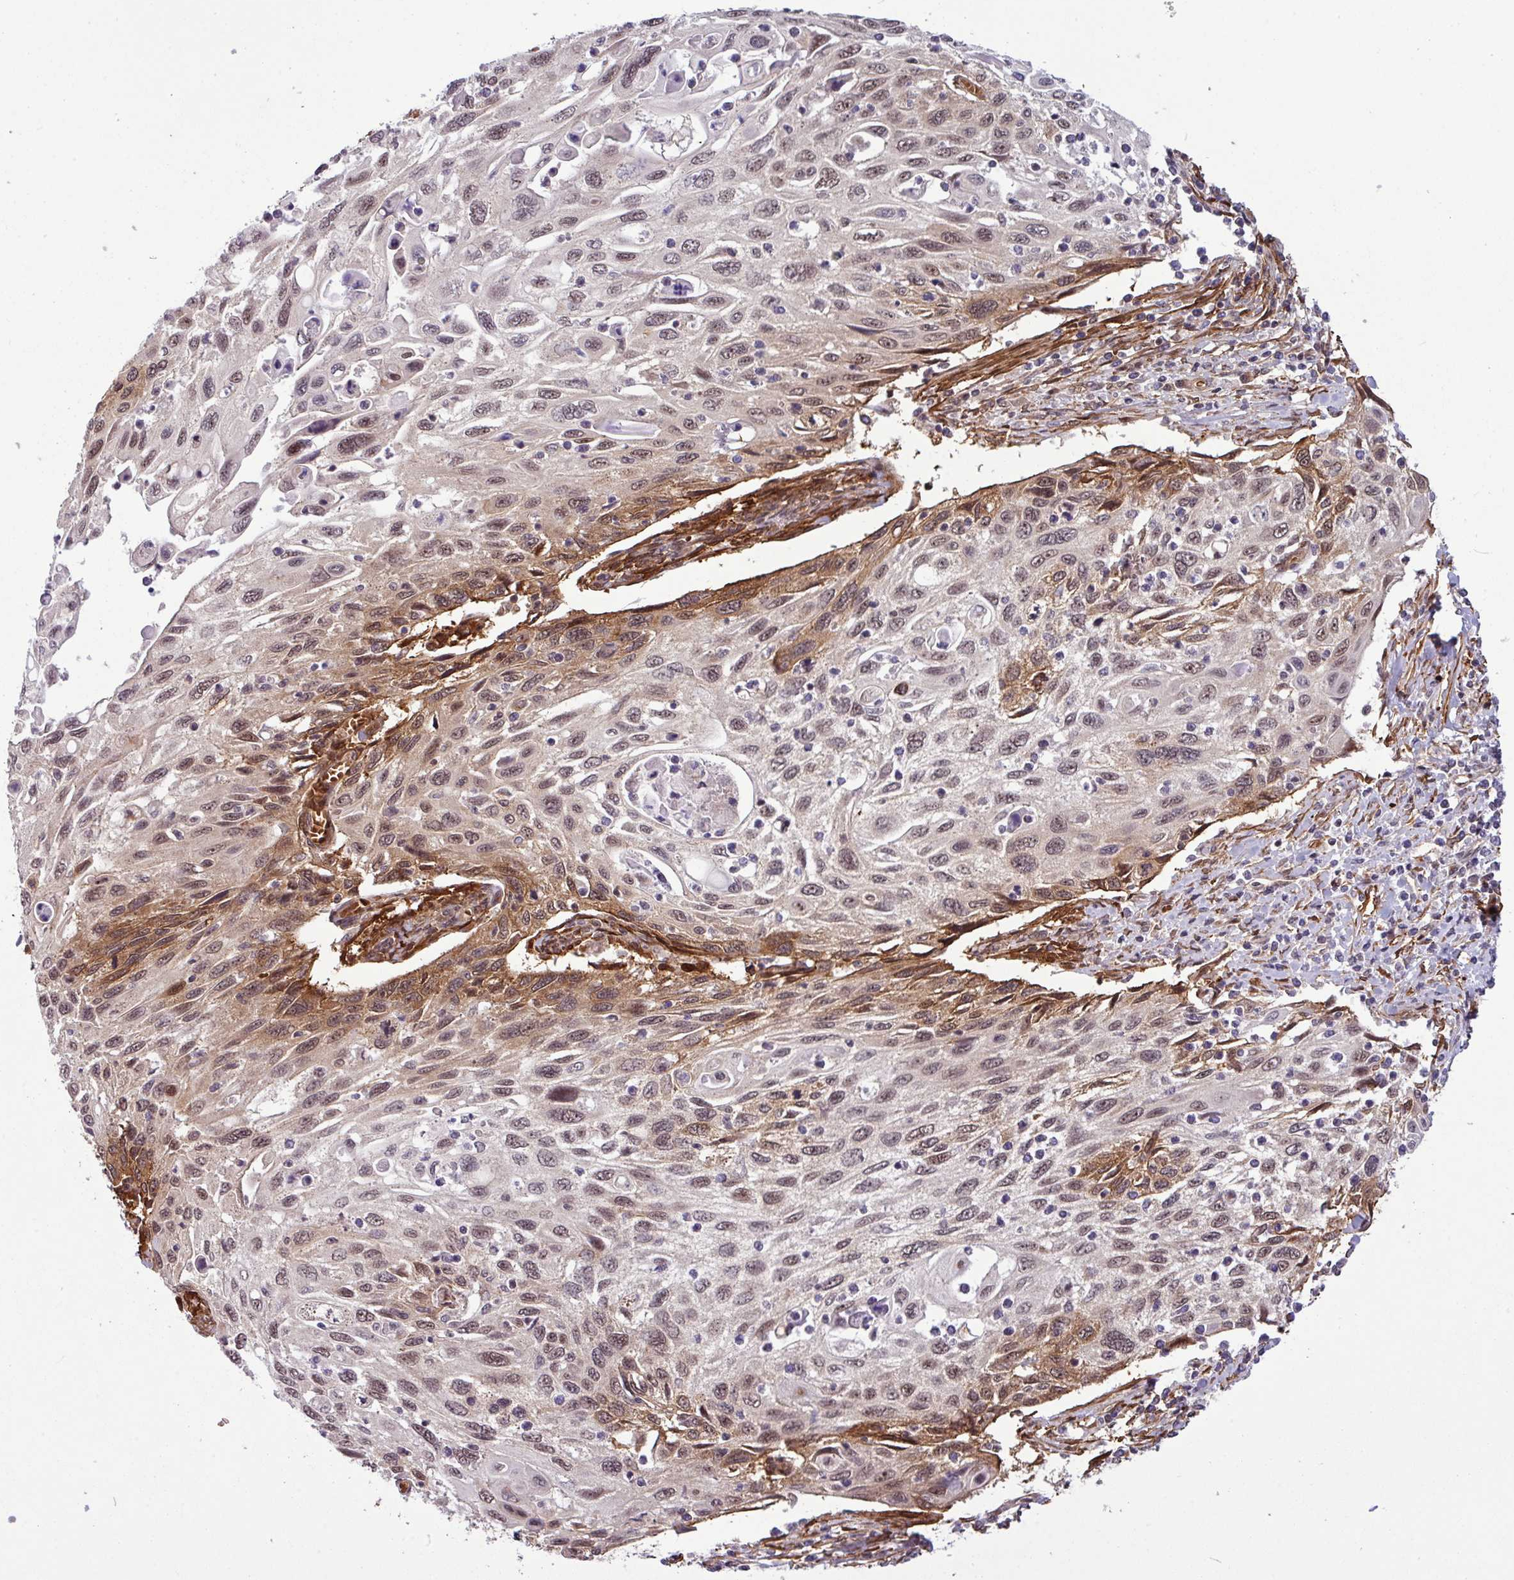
{"staining": {"intensity": "moderate", "quantity": "25%-75%", "location": "cytoplasmic/membranous"}, "tissue": "cervical cancer", "cell_type": "Tumor cells", "image_type": "cancer", "snomed": [{"axis": "morphology", "description": "Squamous cell carcinoma, NOS"}, {"axis": "topography", "description": "Cervix"}], "caption": "Moderate cytoplasmic/membranous positivity for a protein is identified in about 25%-75% of tumor cells of cervical cancer (squamous cell carcinoma) using immunohistochemistry (IHC).", "gene": "C7orf50", "patient": {"sex": "female", "age": 70}}